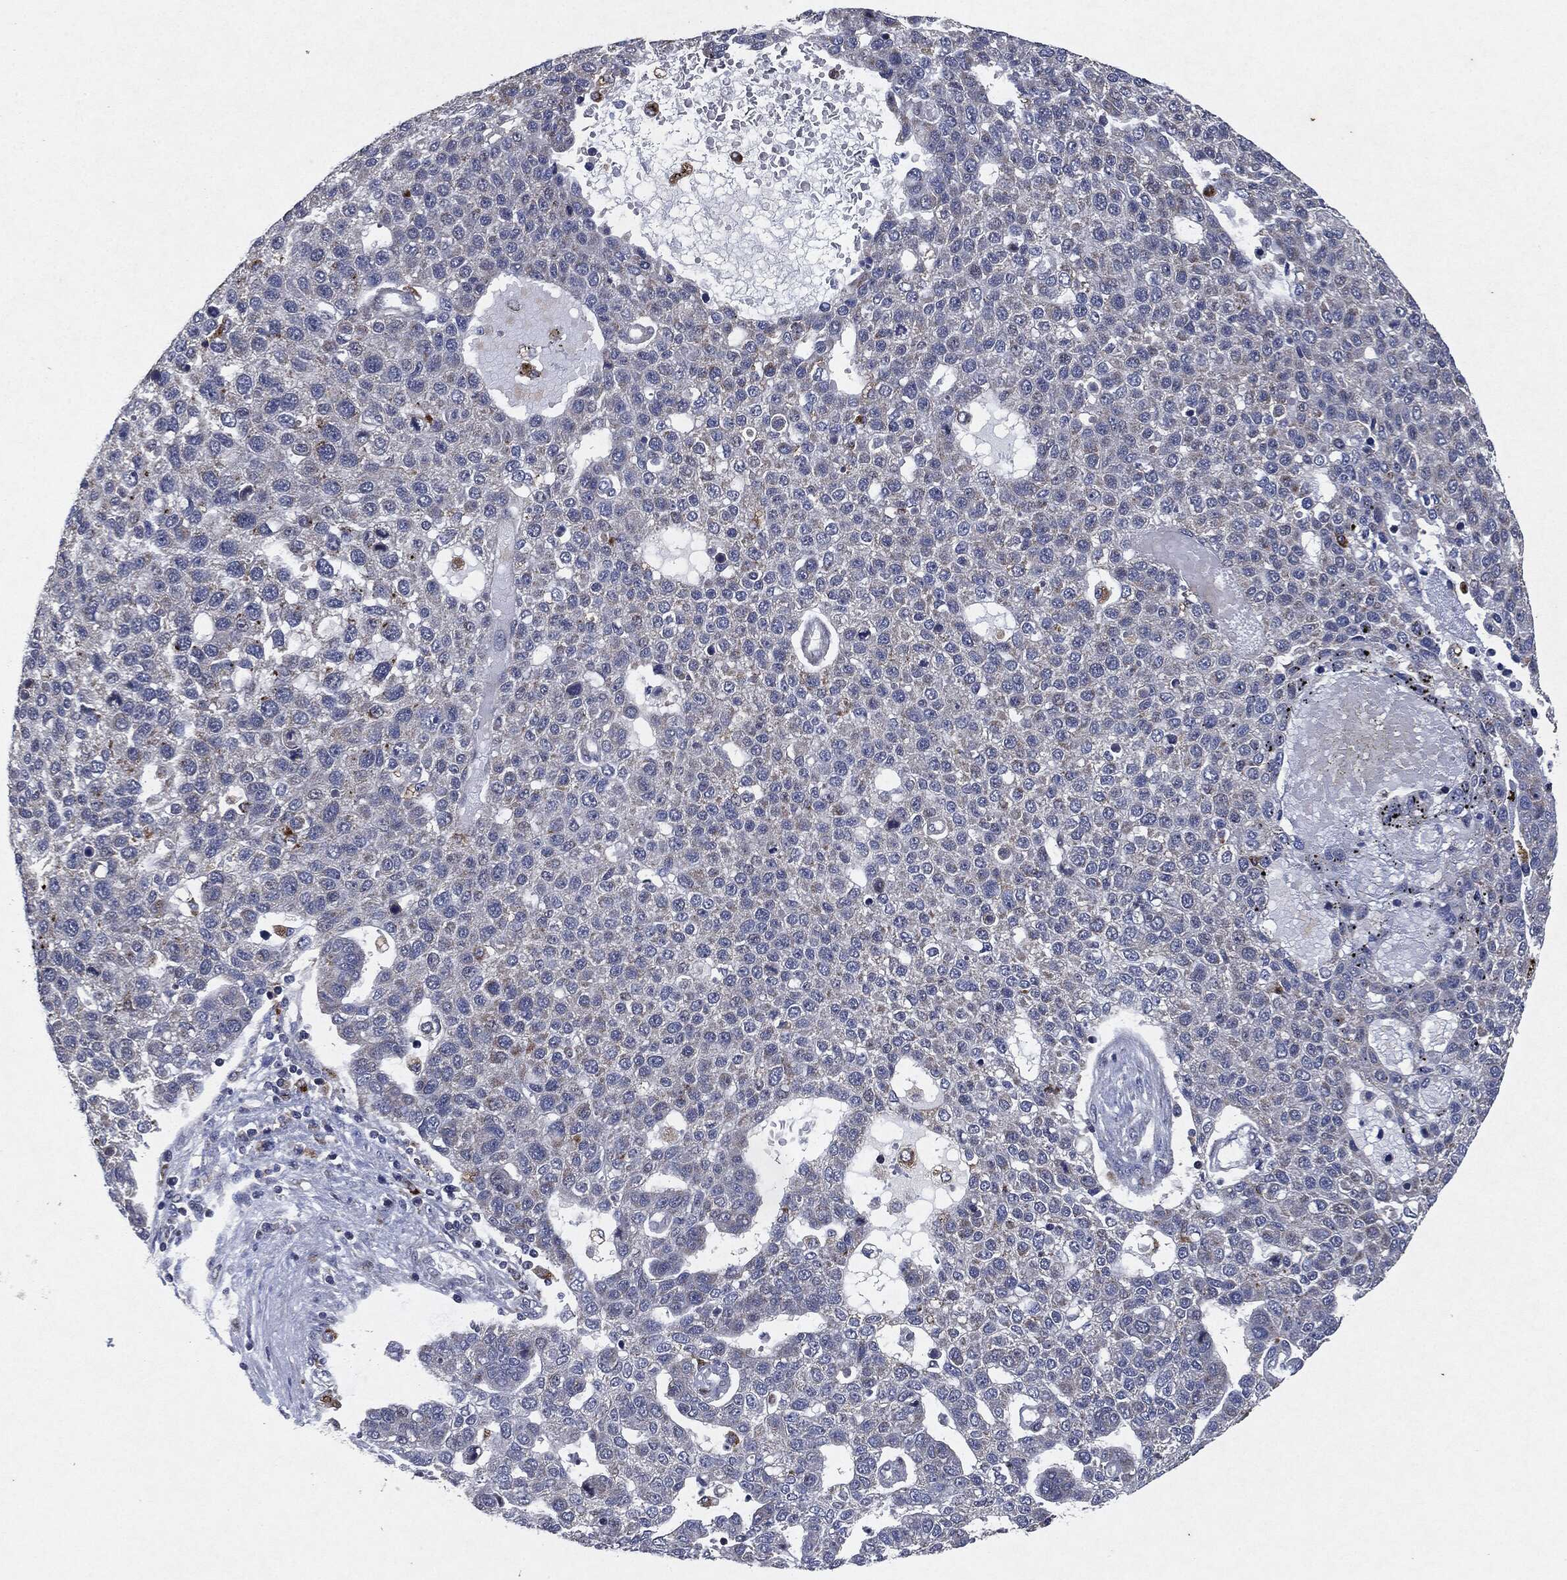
{"staining": {"intensity": "negative", "quantity": "none", "location": "none"}, "tissue": "pancreatic cancer", "cell_type": "Tumor cells", "image_type": "cancer", "snomed": [{"axis": "morphology", "description": "Adenocarcinoma, NOS"}, {"axis": "topography", "description": "Pancreas"}], "caption": "IHC image of neoplastic tissue: pancreatic adenocarcinoma stained with DAB (3,3'-diaminobenzidine) shows no significant protein expression in tumor cells. (Brightfield microscopy of DAB immunohistochemistry at high magnification).", "gene": "SLC31A2", "patient": {"sex": "female", "age": 61}}